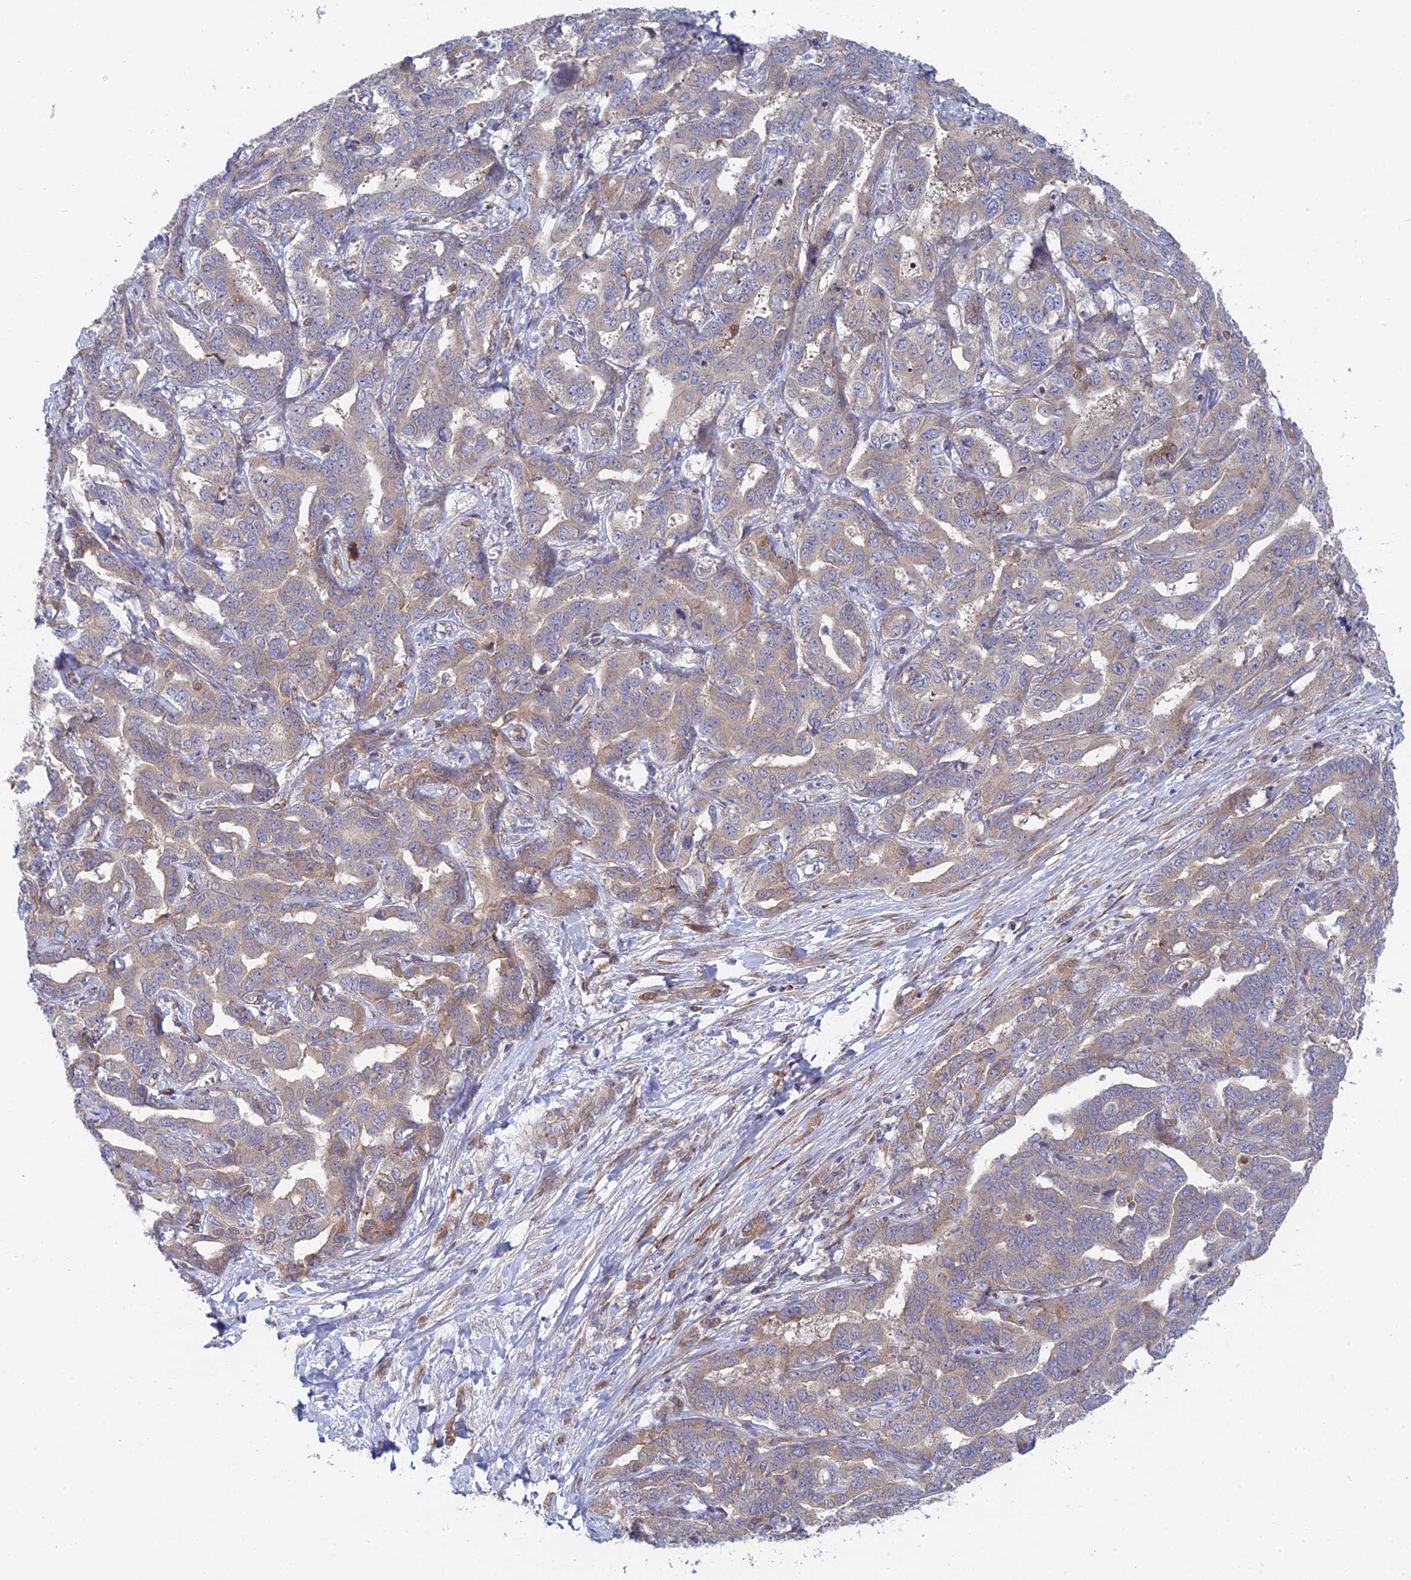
{"staining": {"intensity": "weak", "quantity": ">75%", "location": "cytoplasmic/membranous"}, "tissue": "liver cancer", "cell_type": "Tumor cells", "image_type": "cancer", "snomed": [{"axis": "morphology", "description": "Cholangiocarcinoma"}, {"axis": "topography", "description": "Liver"}], "caption": "Approximately >75% of tumor cells in human liver cancer (cholangiocarcinoma) demonstrate weak cytoplasmic/membranous protein staining as visualized by brown immunohistochemical staining.", "gene": "INCA1", "patient": {"sex": "male", "age": 59}}